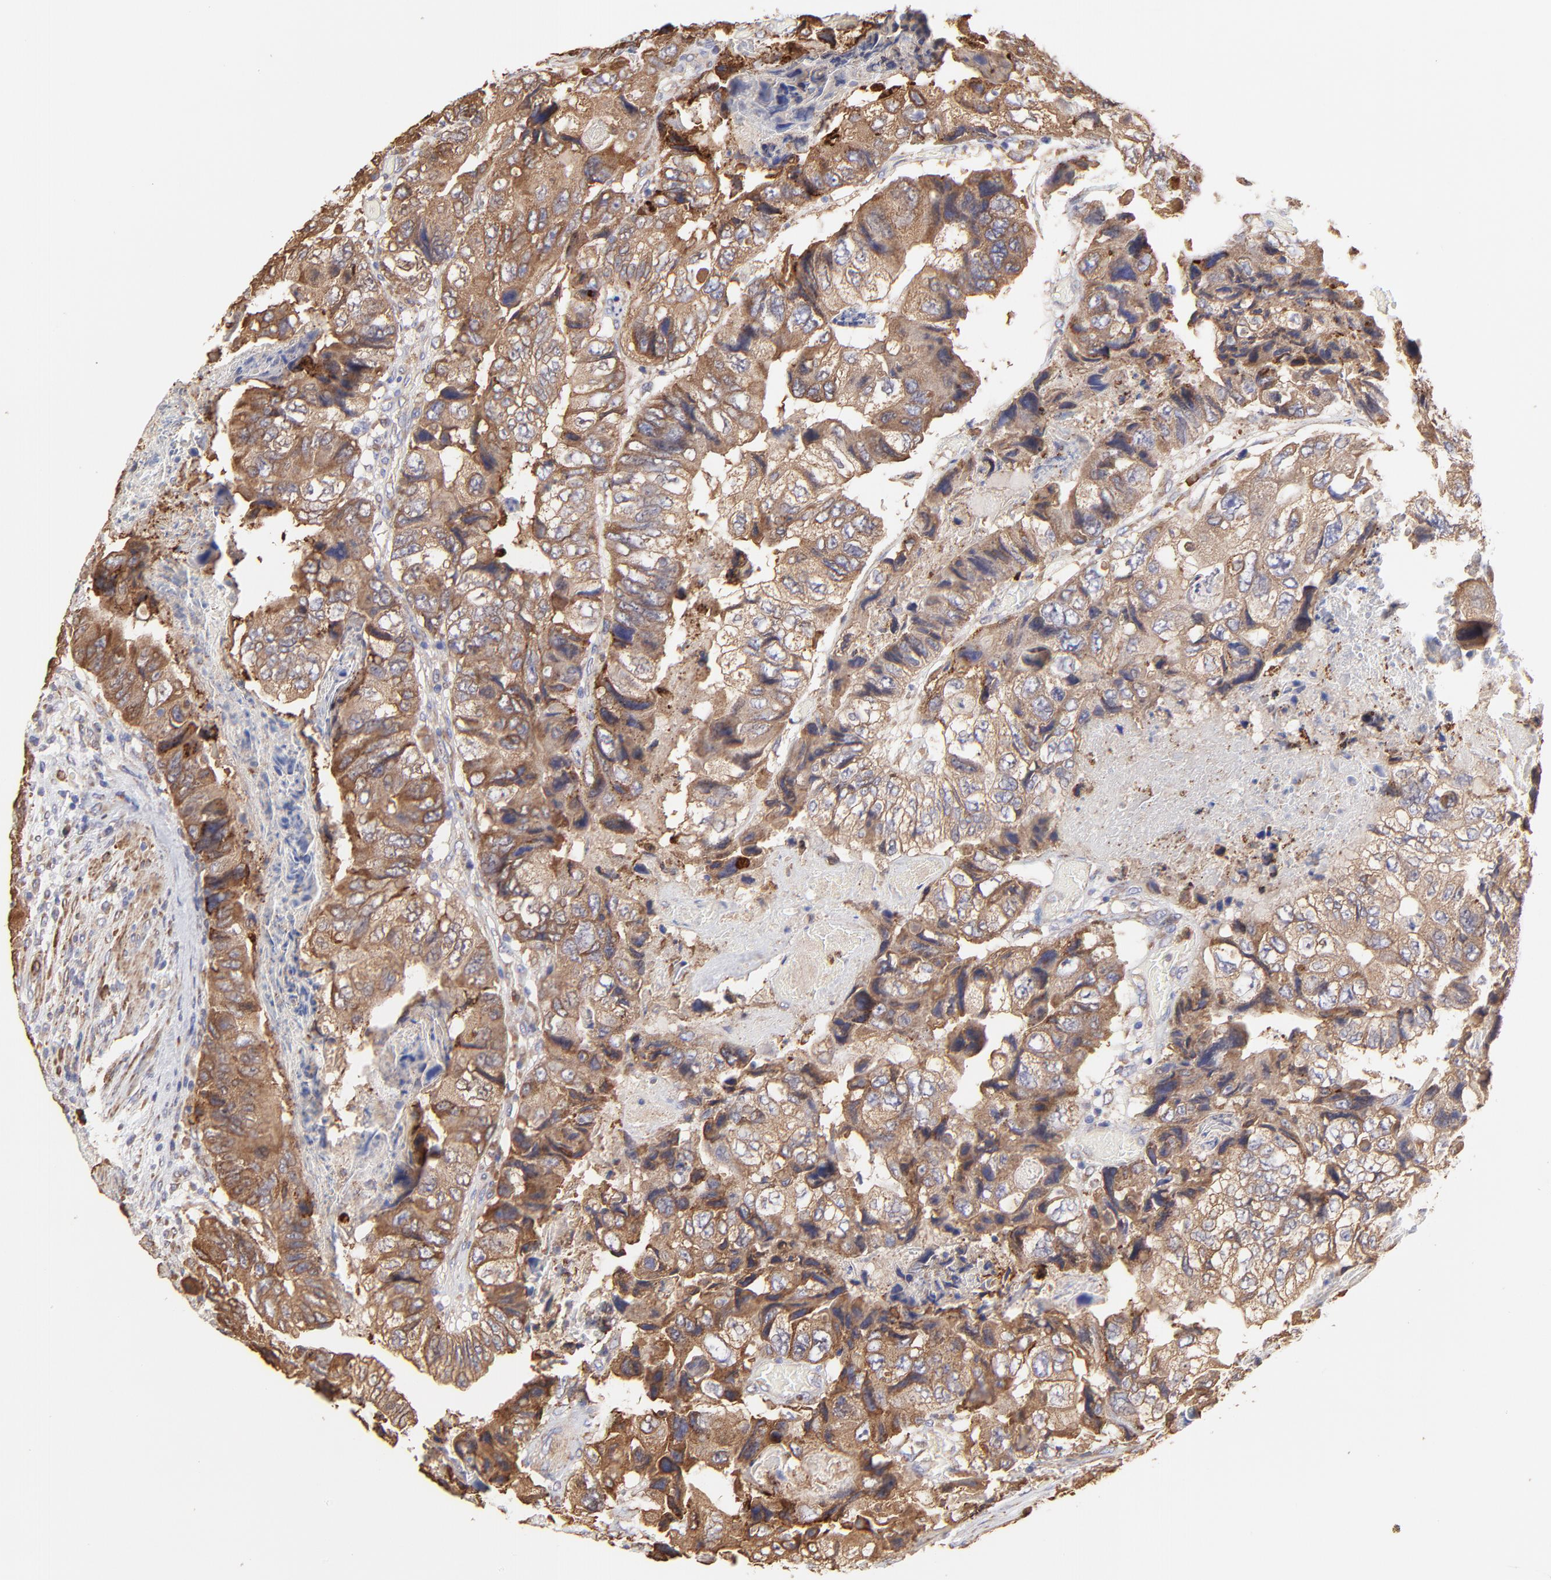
{"staining": {"intensity": "moderate", "quantity": ">75%", "location": "cytoplasmic/membranous"}, "tissue": "colorectal cancer", "cell_type": "Tumor cells", "image_type": "cancer", "snomed": [{"axis": "morphology", "description": "Adenocarcinoma, NOS"}, {"axis": "topography", "description": "Rectum"}], "caption": "DAB immunohistochemical staining of human colorectal cancer reveals moderate cytoplasmic/membranous protein staining in approximately >75% of tumor cells. The protein is stained brown, and the nuclei are stained in blue (DAB (3,3'-diaminobenzidine) IHC with brightfield microscopy, high magnification).", "gene": "PFKM", "patient": {"sex": "female", "age": 82}}